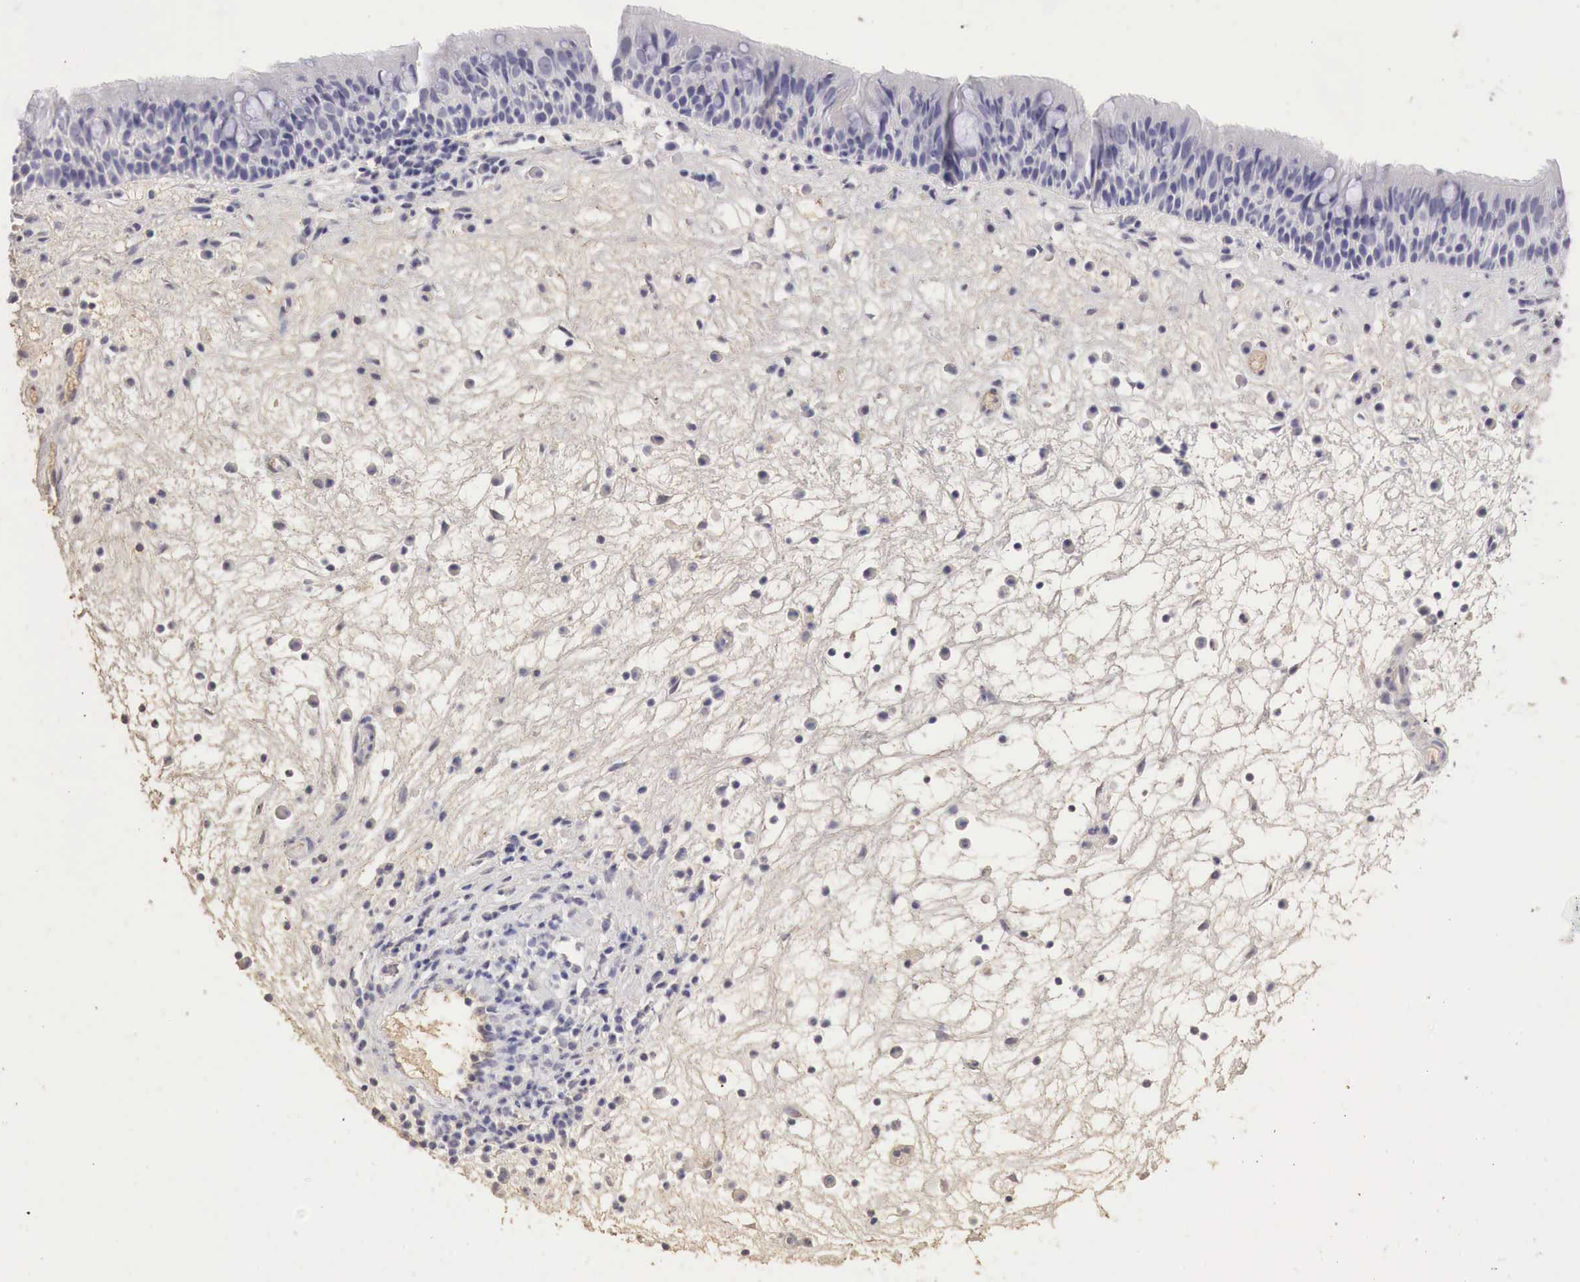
{"staining": {"intensity": "negative", "quantity": "none", "location": "none"}, "tissue": "nasopharynx", "cell_type": "Respiratory epithelial cells", "image_type": "normal", "snomed": [{"axis": "morphology", "description": "Normal tissue, NOS"}, {"axis": "topography", "description": "Nasopharynx"}], "caption": "Immunohistochemical staining of unremarkable nasopharynx displays no significant positivity in respiratory epithelial cells. The staining was performed using DAB to visualize the protein expression in brown, while the nuclei were stained in blue with hematoxylin (Magnification: 20x).", "gene": "OTC", "patient": {"sex": "male", "age": 63}}